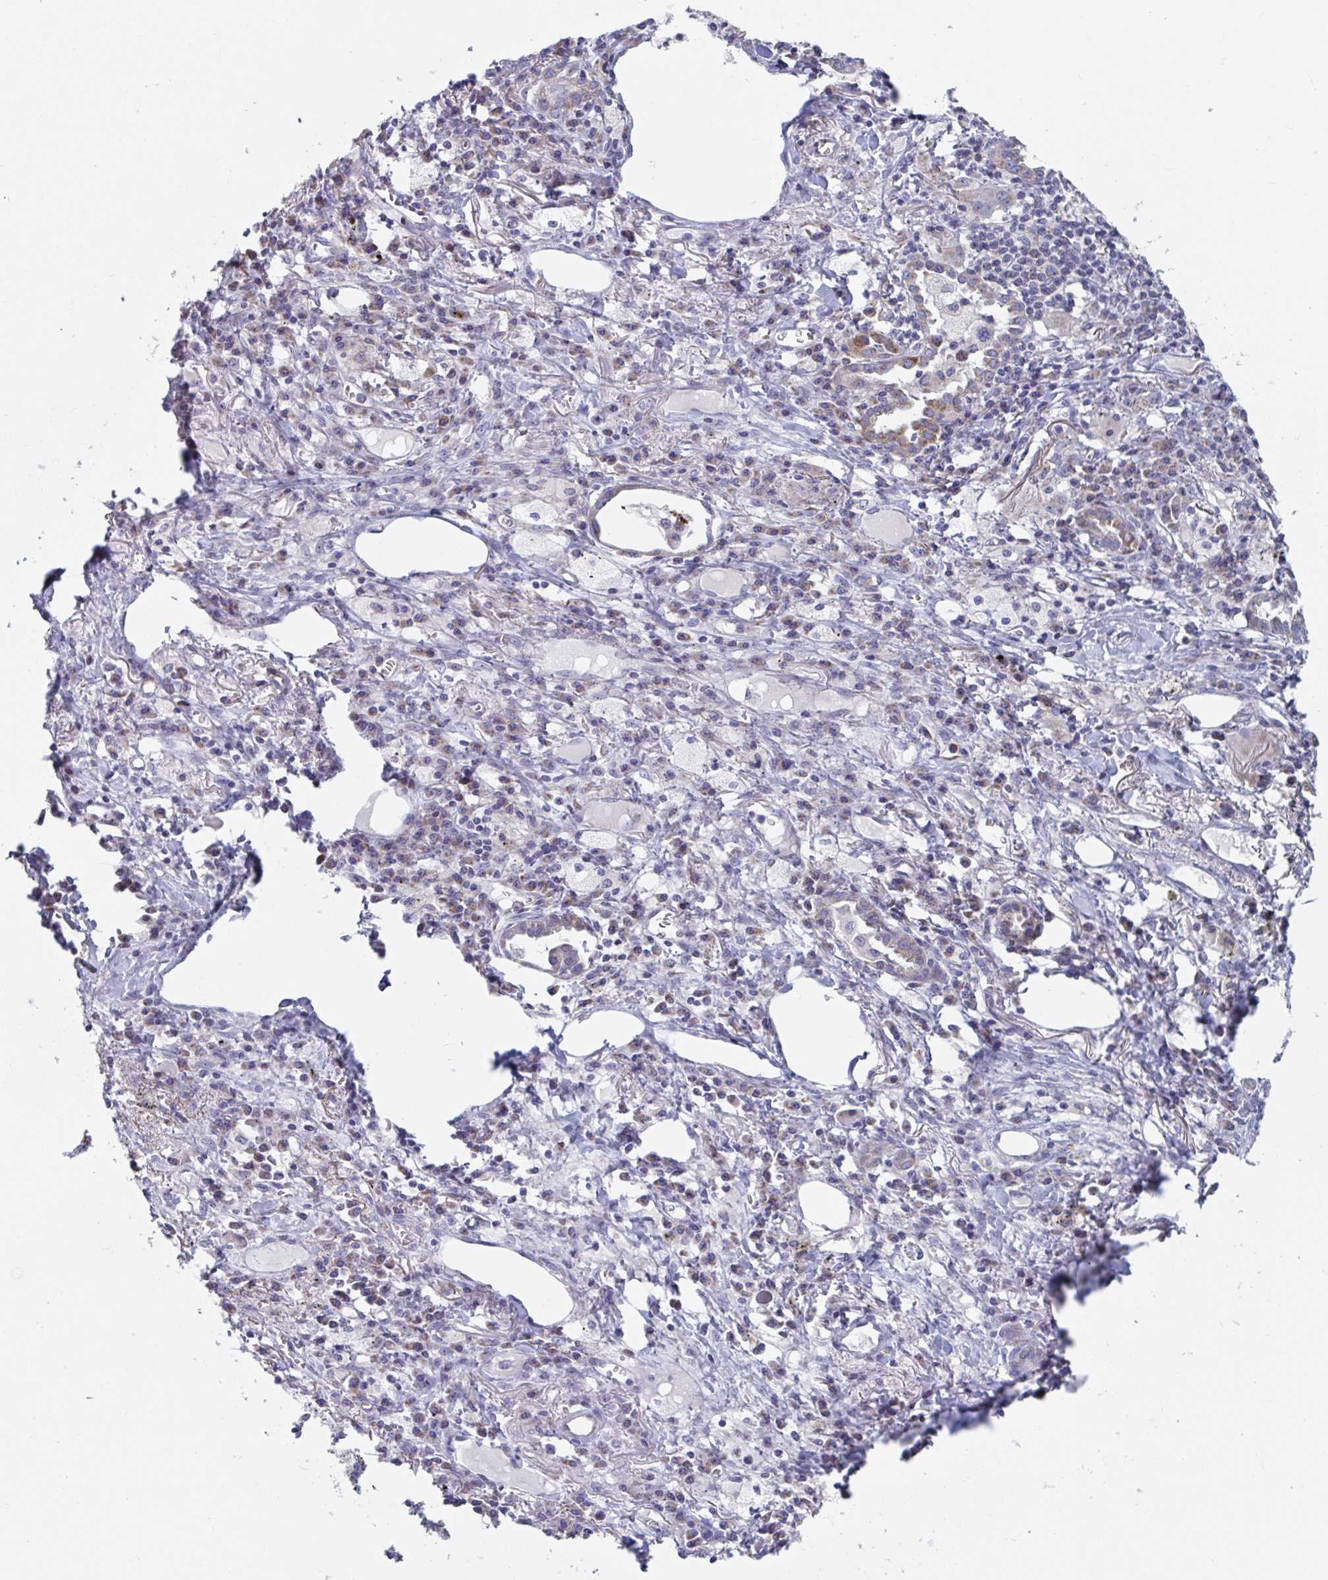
{"staining": {"intensity": "moderate", "quantity": "<25%", "location": "cytoplasmic/membranous"}, "tissue": "lung cancer", "cell_type": "Tumor cells", "image_type": "cancer", "snomed": [{"axis": "morphology", "description": "Squamous cell carcinoma, NOS"}, {"axis": "topography", "description": "Lung"}], "caption": "Immunohistochemistry staining of lung squamous cell carcinoma, which shows low levels of moderate cytoplasmic/membranous staining in approximately <25% of tumor cells indicating moderate cytoplasmic/membranous protein staining. The staining was performed using DAB (brown) for protein detection and nuclei were counterstained in hematoxylin (blue).", "gene": "MRPL53", "patient": {"sex": "male", "age": 74}}